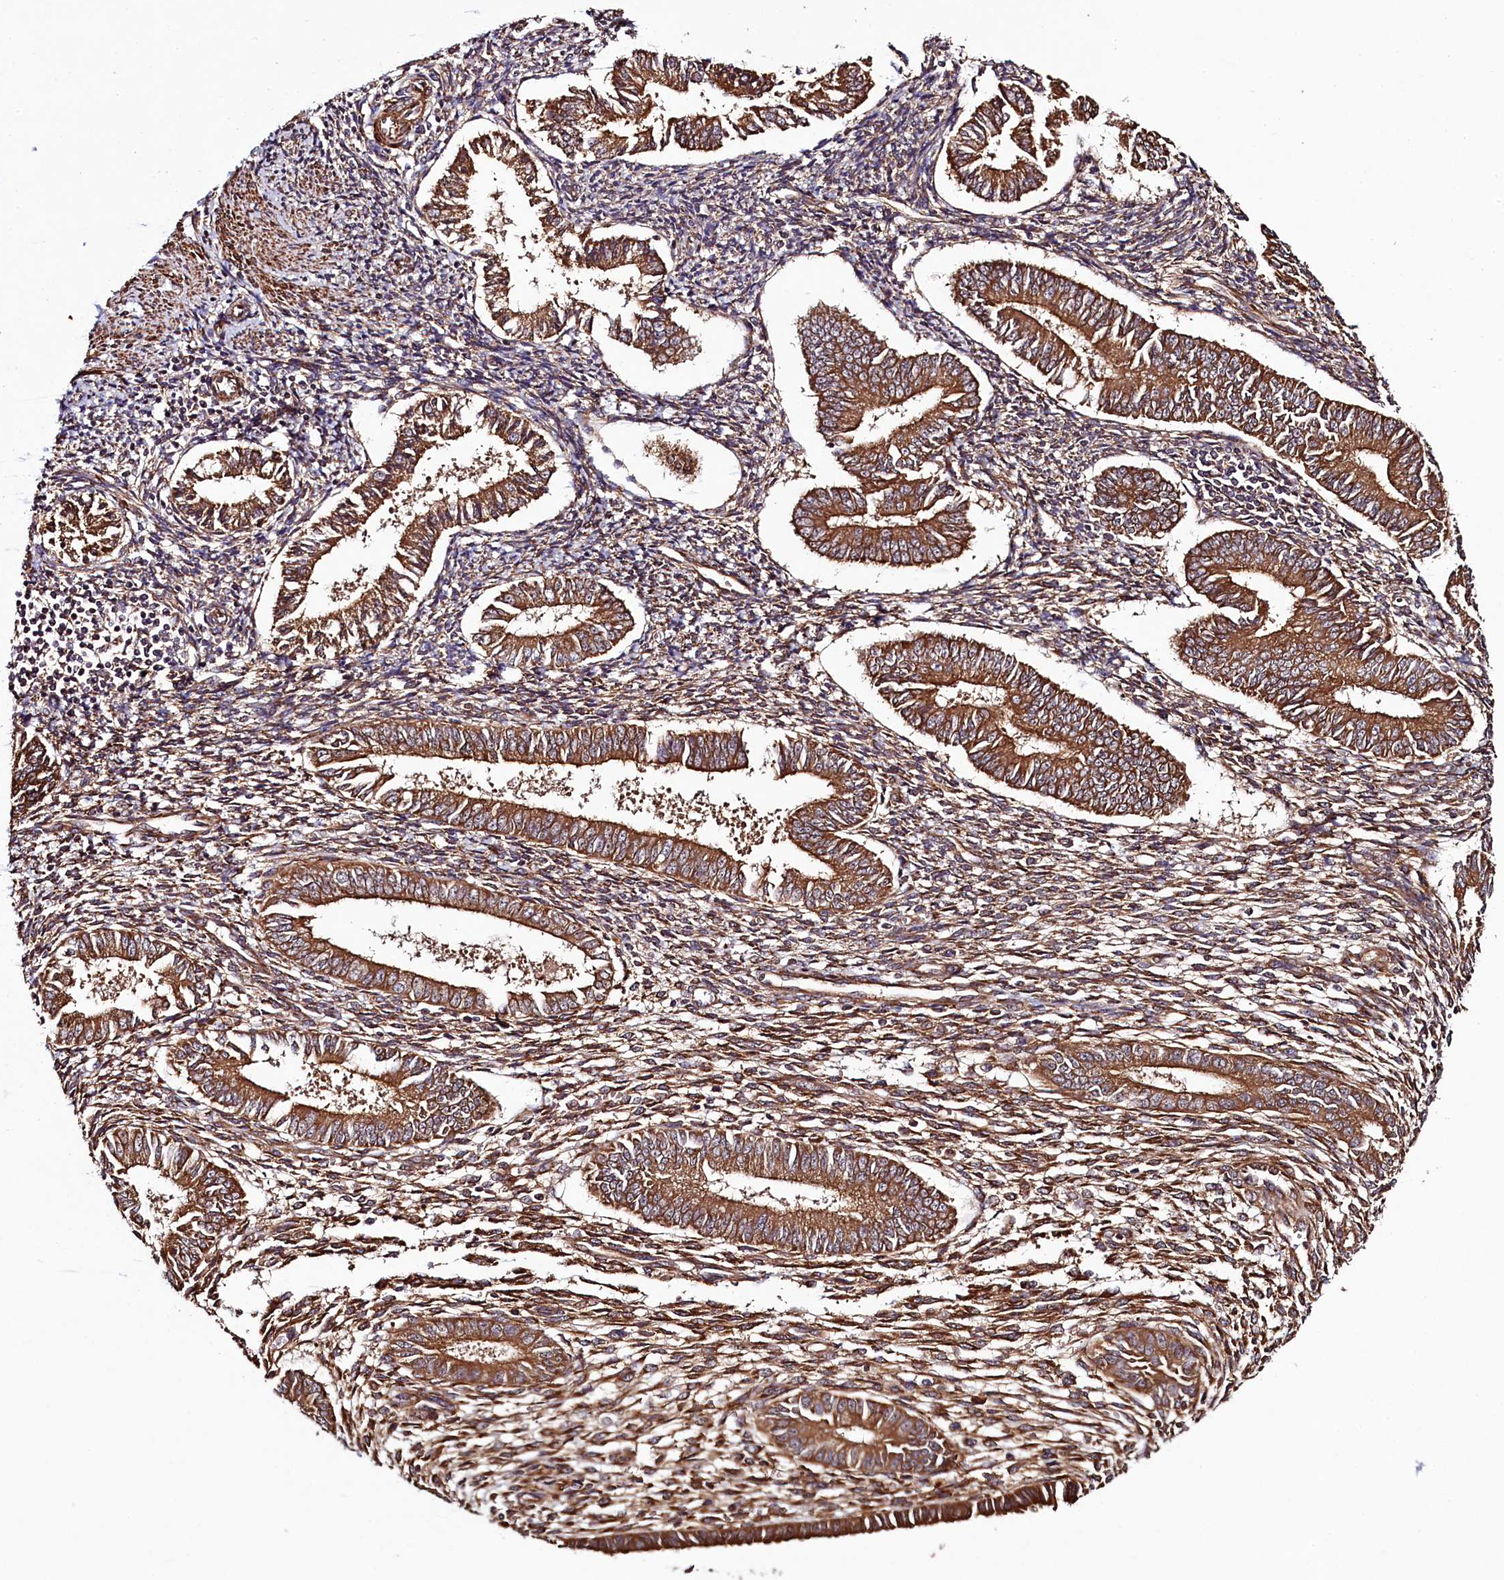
{"staining": {"intensity": "moderate", "quantity": "25%-75%", "location": "cytoplasmic/membranous"}, "tissue": "endometrium", "cell_type": "Cells in endometrial stroma", "image_type": "normal", "snomed": [{"axis": "morphology", "description": "Normal tissue, NOS"}, {"axis": "topography", "description": "Uterus"}, {"axis": "topography", "description": "Endometrium"}], "caption": "The photomicrograph demonstrates immunohistochemical staining of unremarkable endometrium. There is moderate cytoplasmic/membranous expression is appreciated in about 25%-75% of cells in endometrial stroma.", "gene": "CCDC102A", "patient": {"sex": "female", "age": 48}}